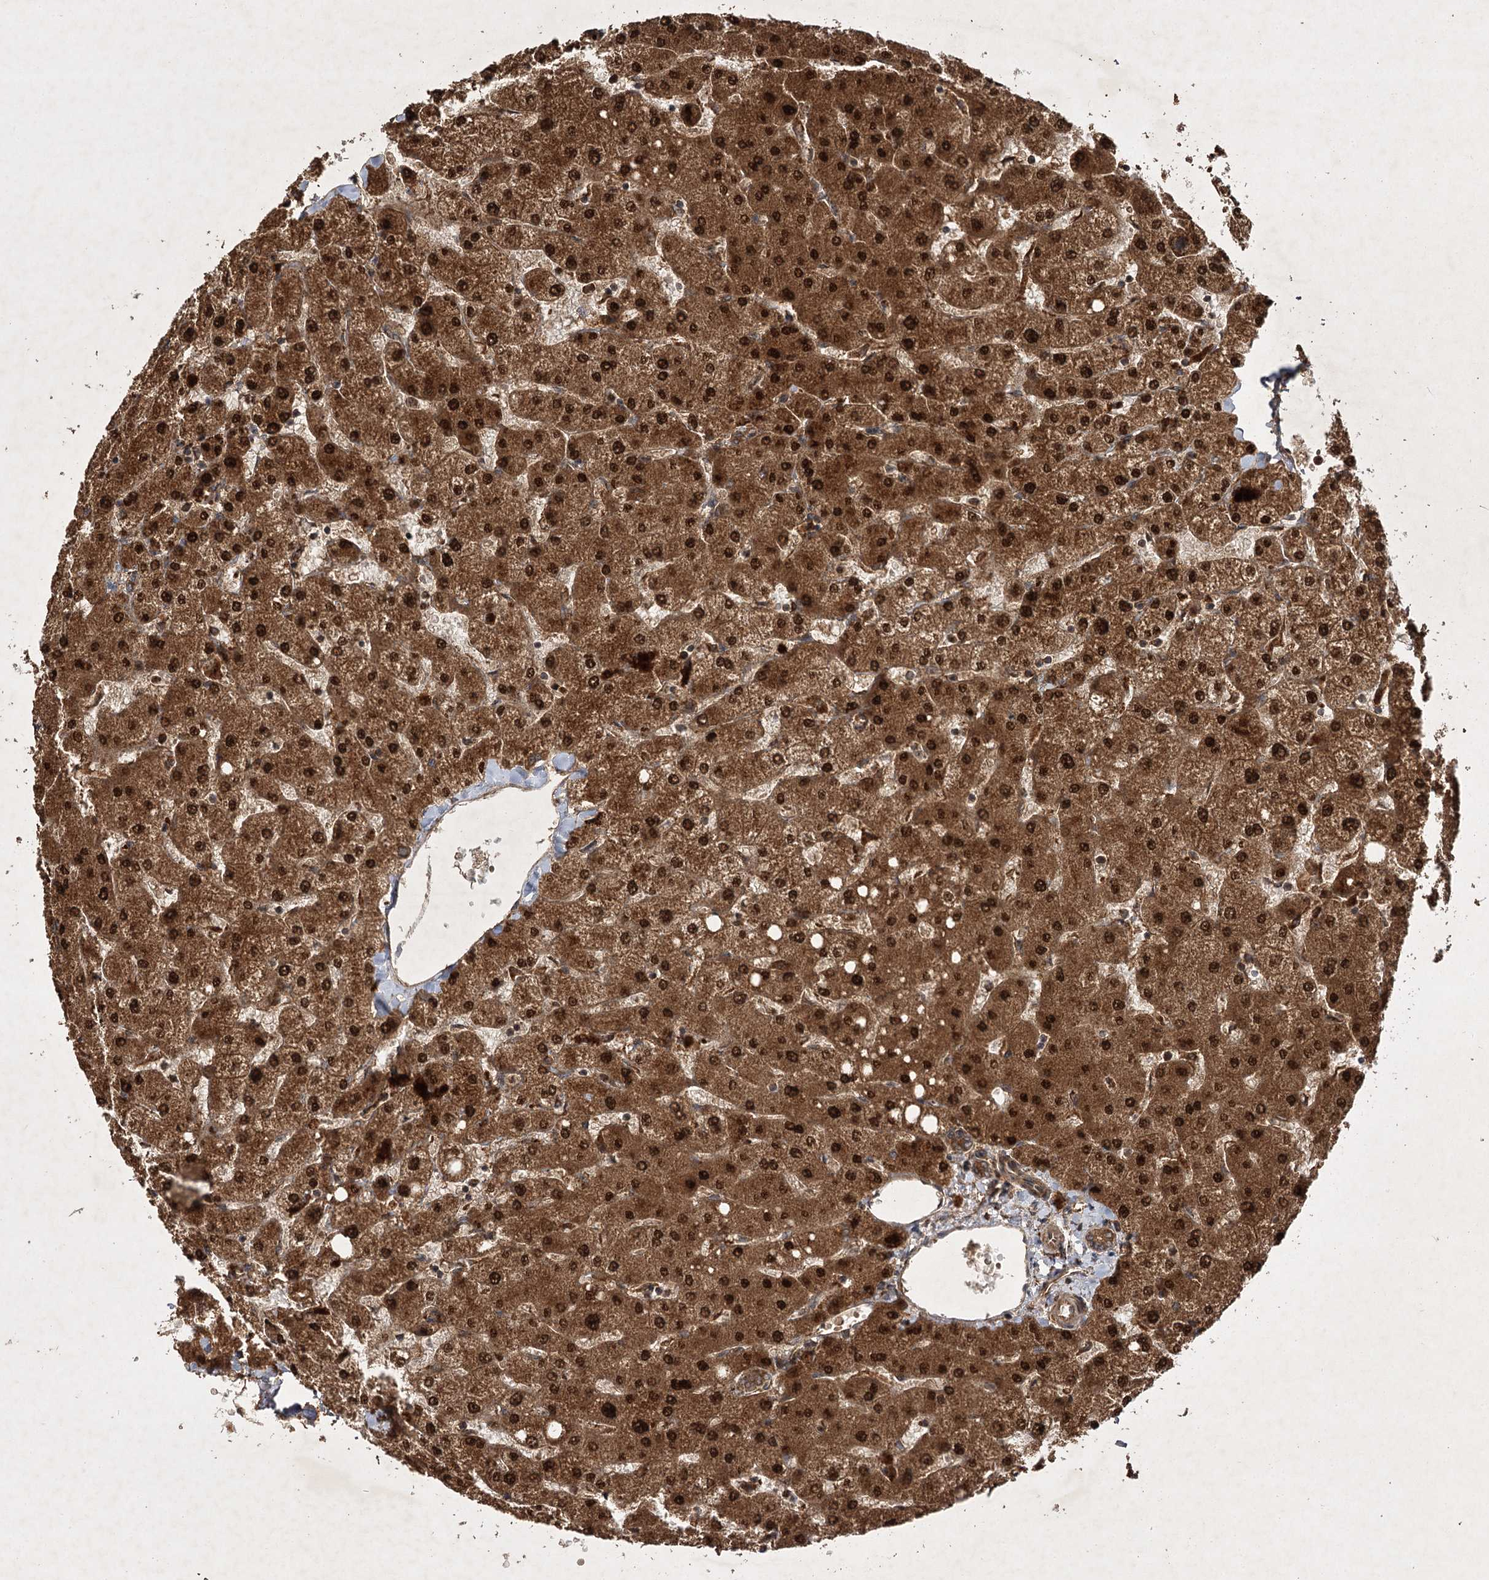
{"staining": {"intensity": "moderate", "quantity": ">75%", "location": "cytoplasmic/membranous"}, "tissue": "liver", "cell_type": "Cholangiocytes", "image_type": "normal", "snomed": [{"axis": "morphology", "description": "Normal tissue, NOS"}, {"axis": "topography", "description": "Liver"}], "caption": "Immunohistochemical staining of normal liver reveals >75% levels of moderate cytoplasmic/membranous protein positivity in about >75% of cholangiocytes.", "gene": "DNAJC13", "patient": {"sex": "female", "age": 54}}